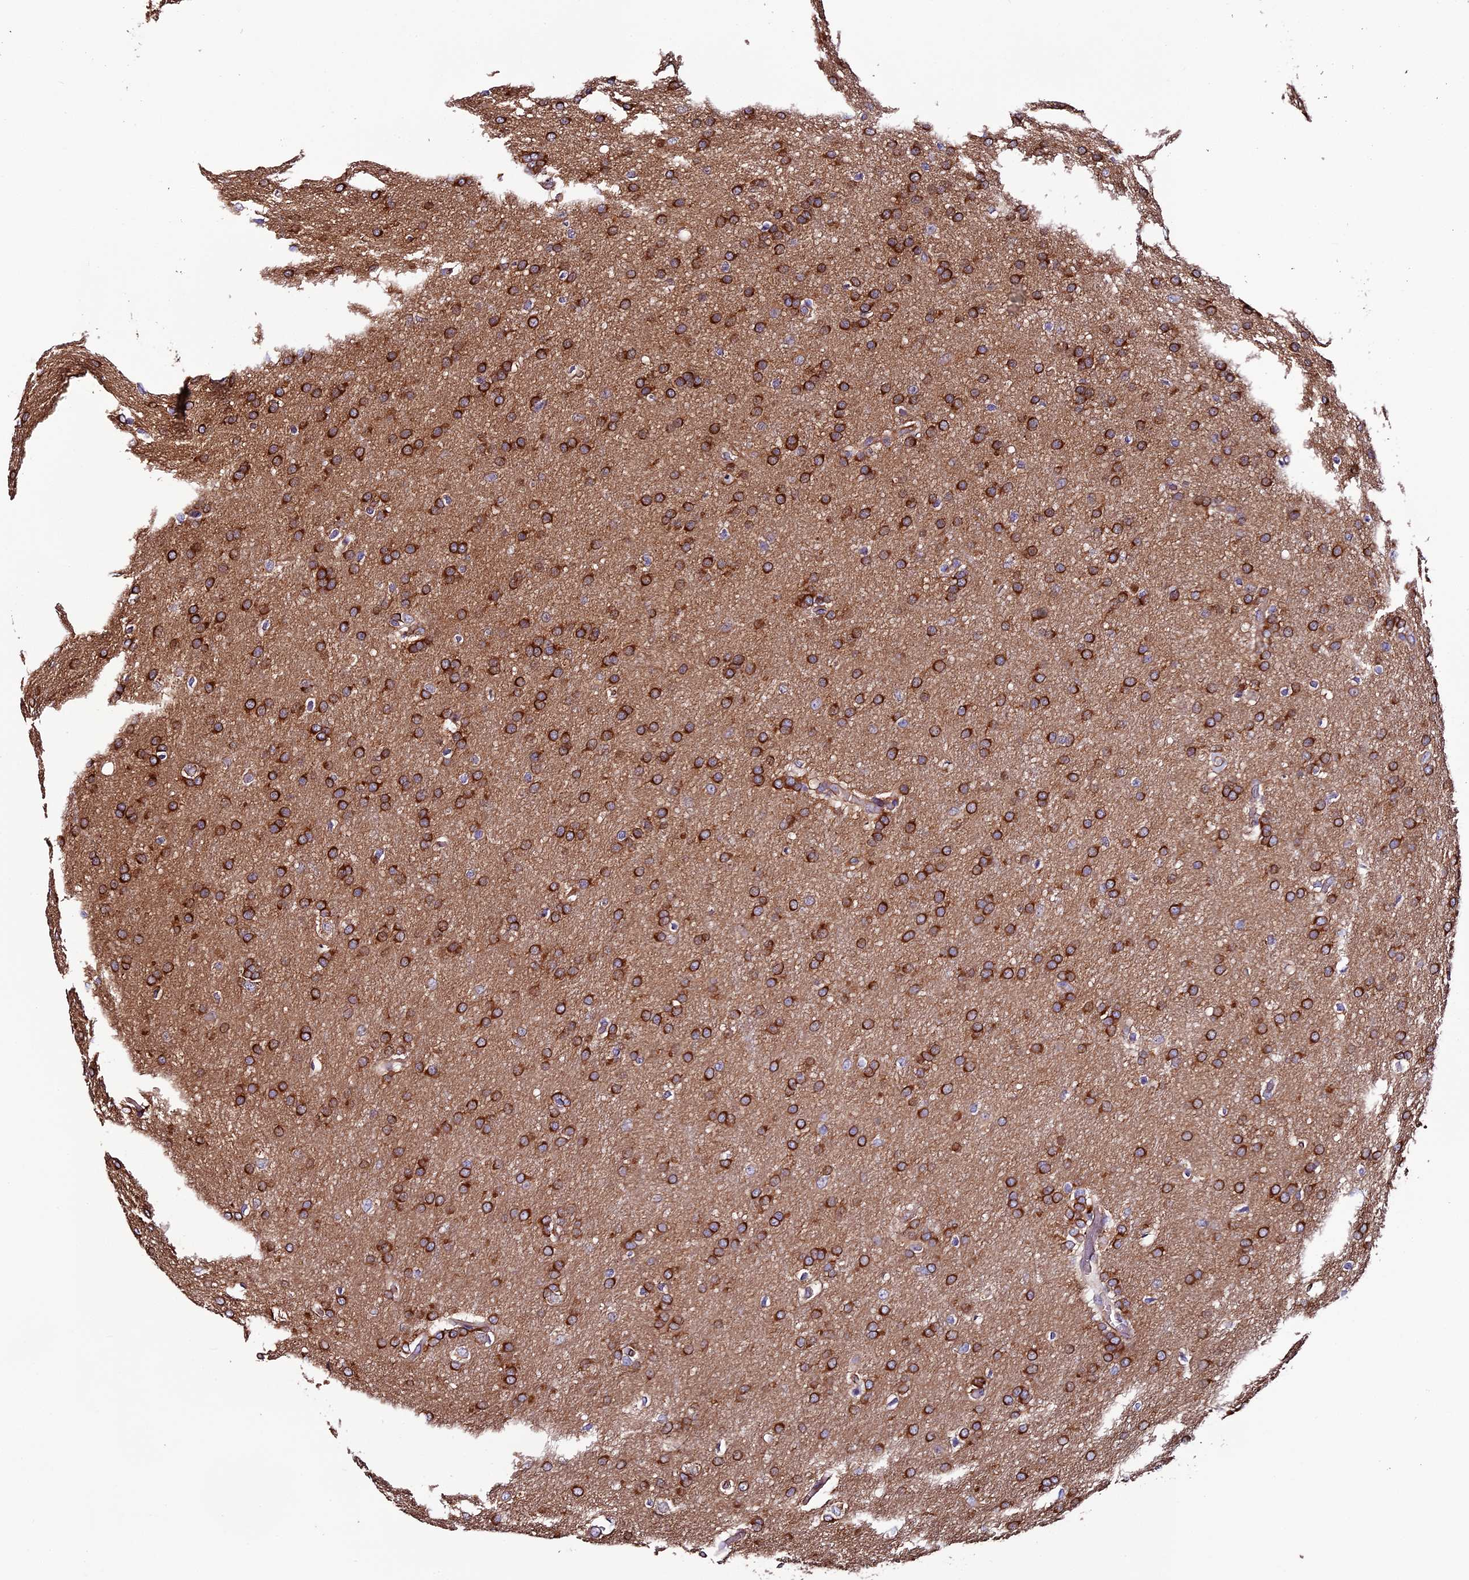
{"staining": {"intensity": "strong", "quantity": ">75%", "location": "cytoplasmic/membranous"}, "tissue": "glioma", "cell_type": "Tumor cells", "image_type": "cancer", "snomed": [{"axis": "morphology", "description": "Glioma, malignant, Low grade"}, {"axis": "topography", "description": "Brain"}], "caption": "Immunohistochemical staining of human low-grade glioma (malignant) reveals strong cytoplasmic/membranous protein positivity in approximately >75% of tumor cells.", "gene": "CLN5", "patient": {"sex": "female", "age": 32}}